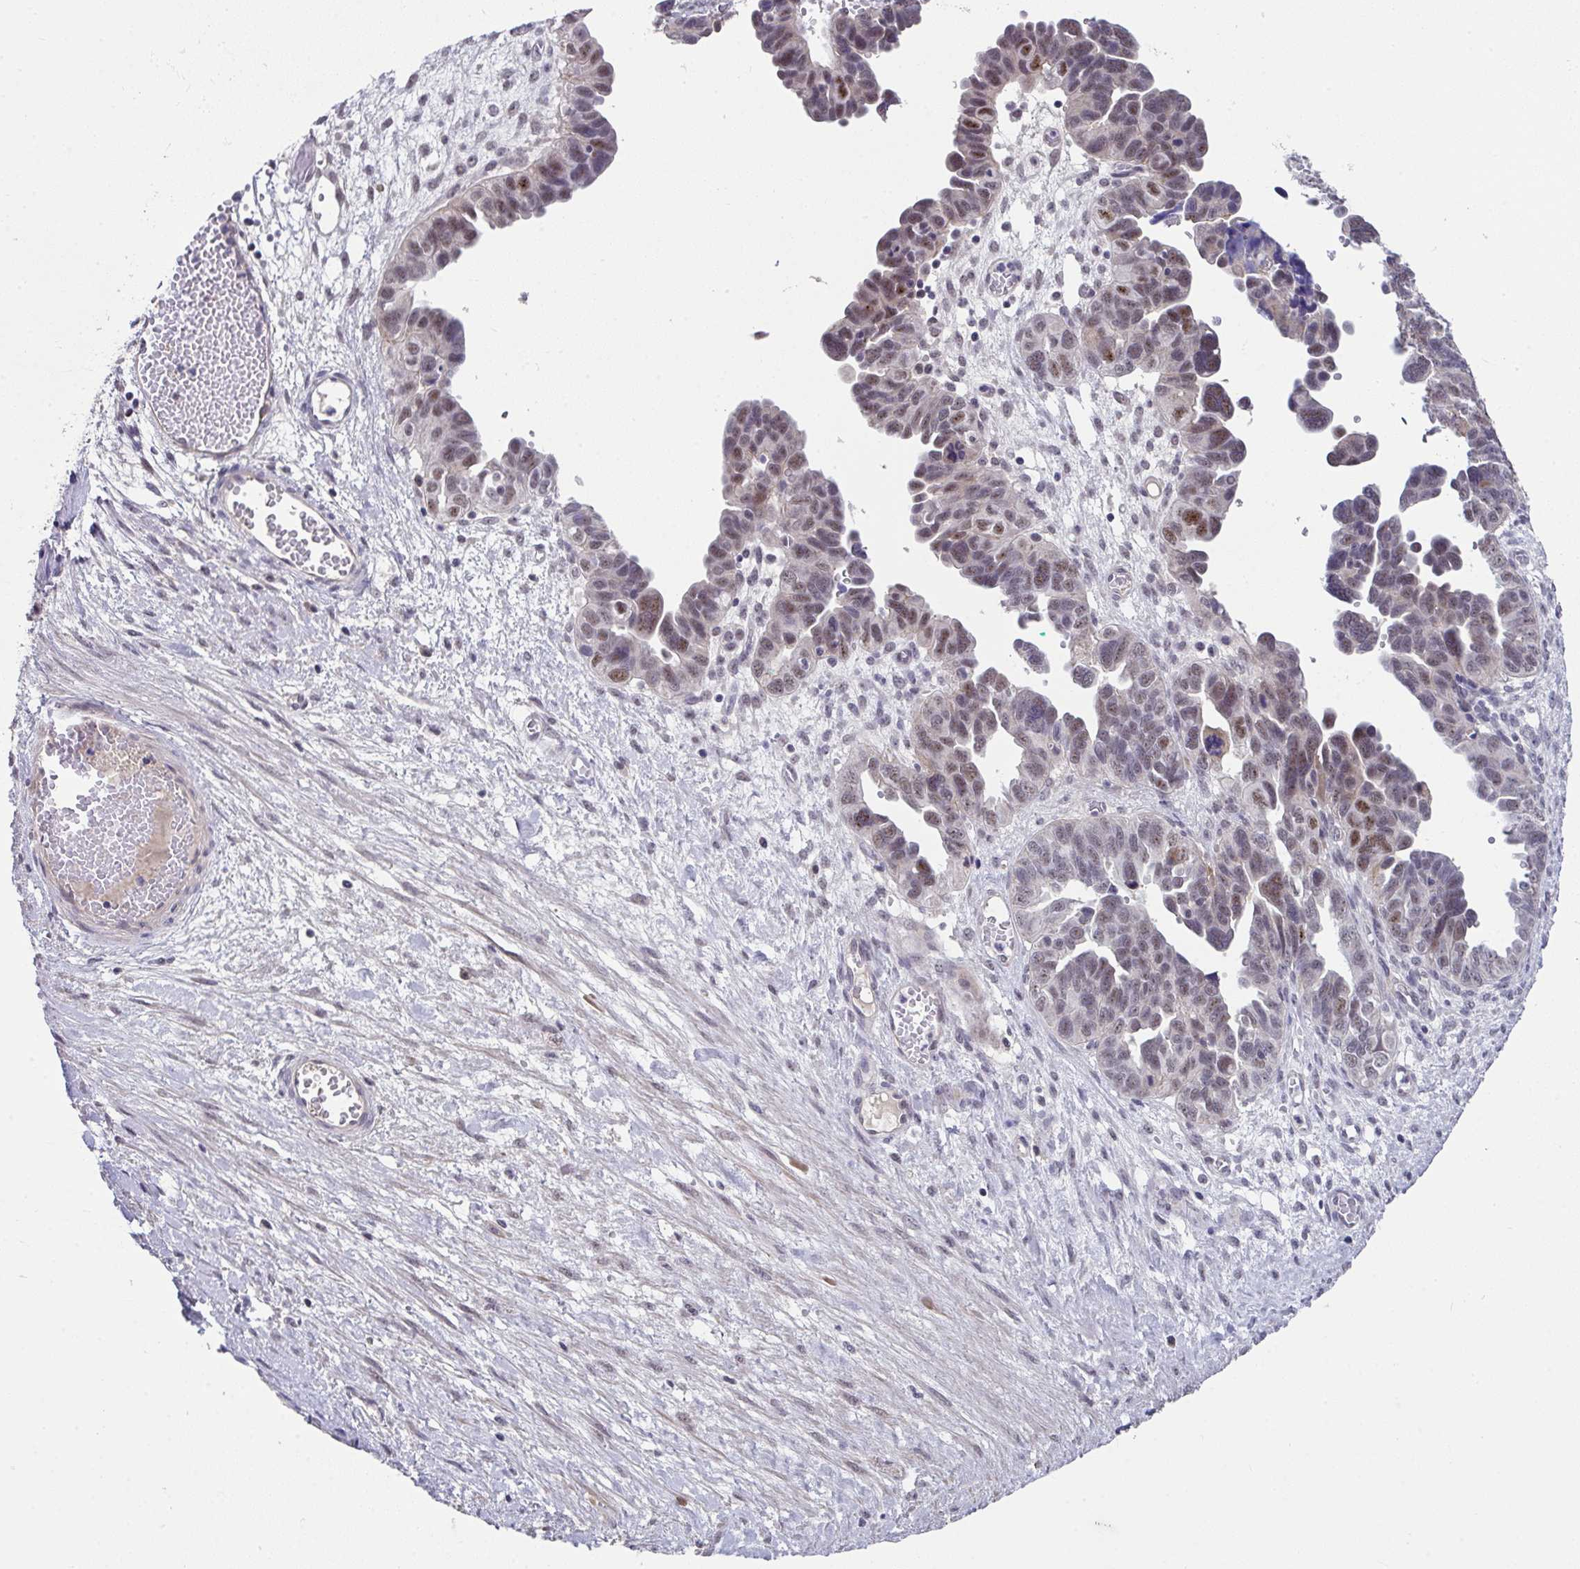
{"staining": {"intensity": "weak", "quantity": ">75%", "location": "nuclear"}, "tissue": "ovarian cancer", "cell_type": "Tumor cells", "image_type": "cancer", "snomed": [{"axis": "morphology", "description": "Cystadenocarcinoma, serous, NOS"}, {"axis": "topography", "description": "Ovary"}], "caption": "DAB (3,3'-diaminobenzidine) immunohistochemical staining of ovarian cancer (serous cystadenocarcinoma) displays weak nuclear protein positivity in approximately >75% of tumor cells. The protein is stained brown, and the nuclei are stained in blue (DAB IHC with brightfield microscopy, high magnification).", "gene": "RBBP6", "patient": {"sex": "female", "age": 64}}